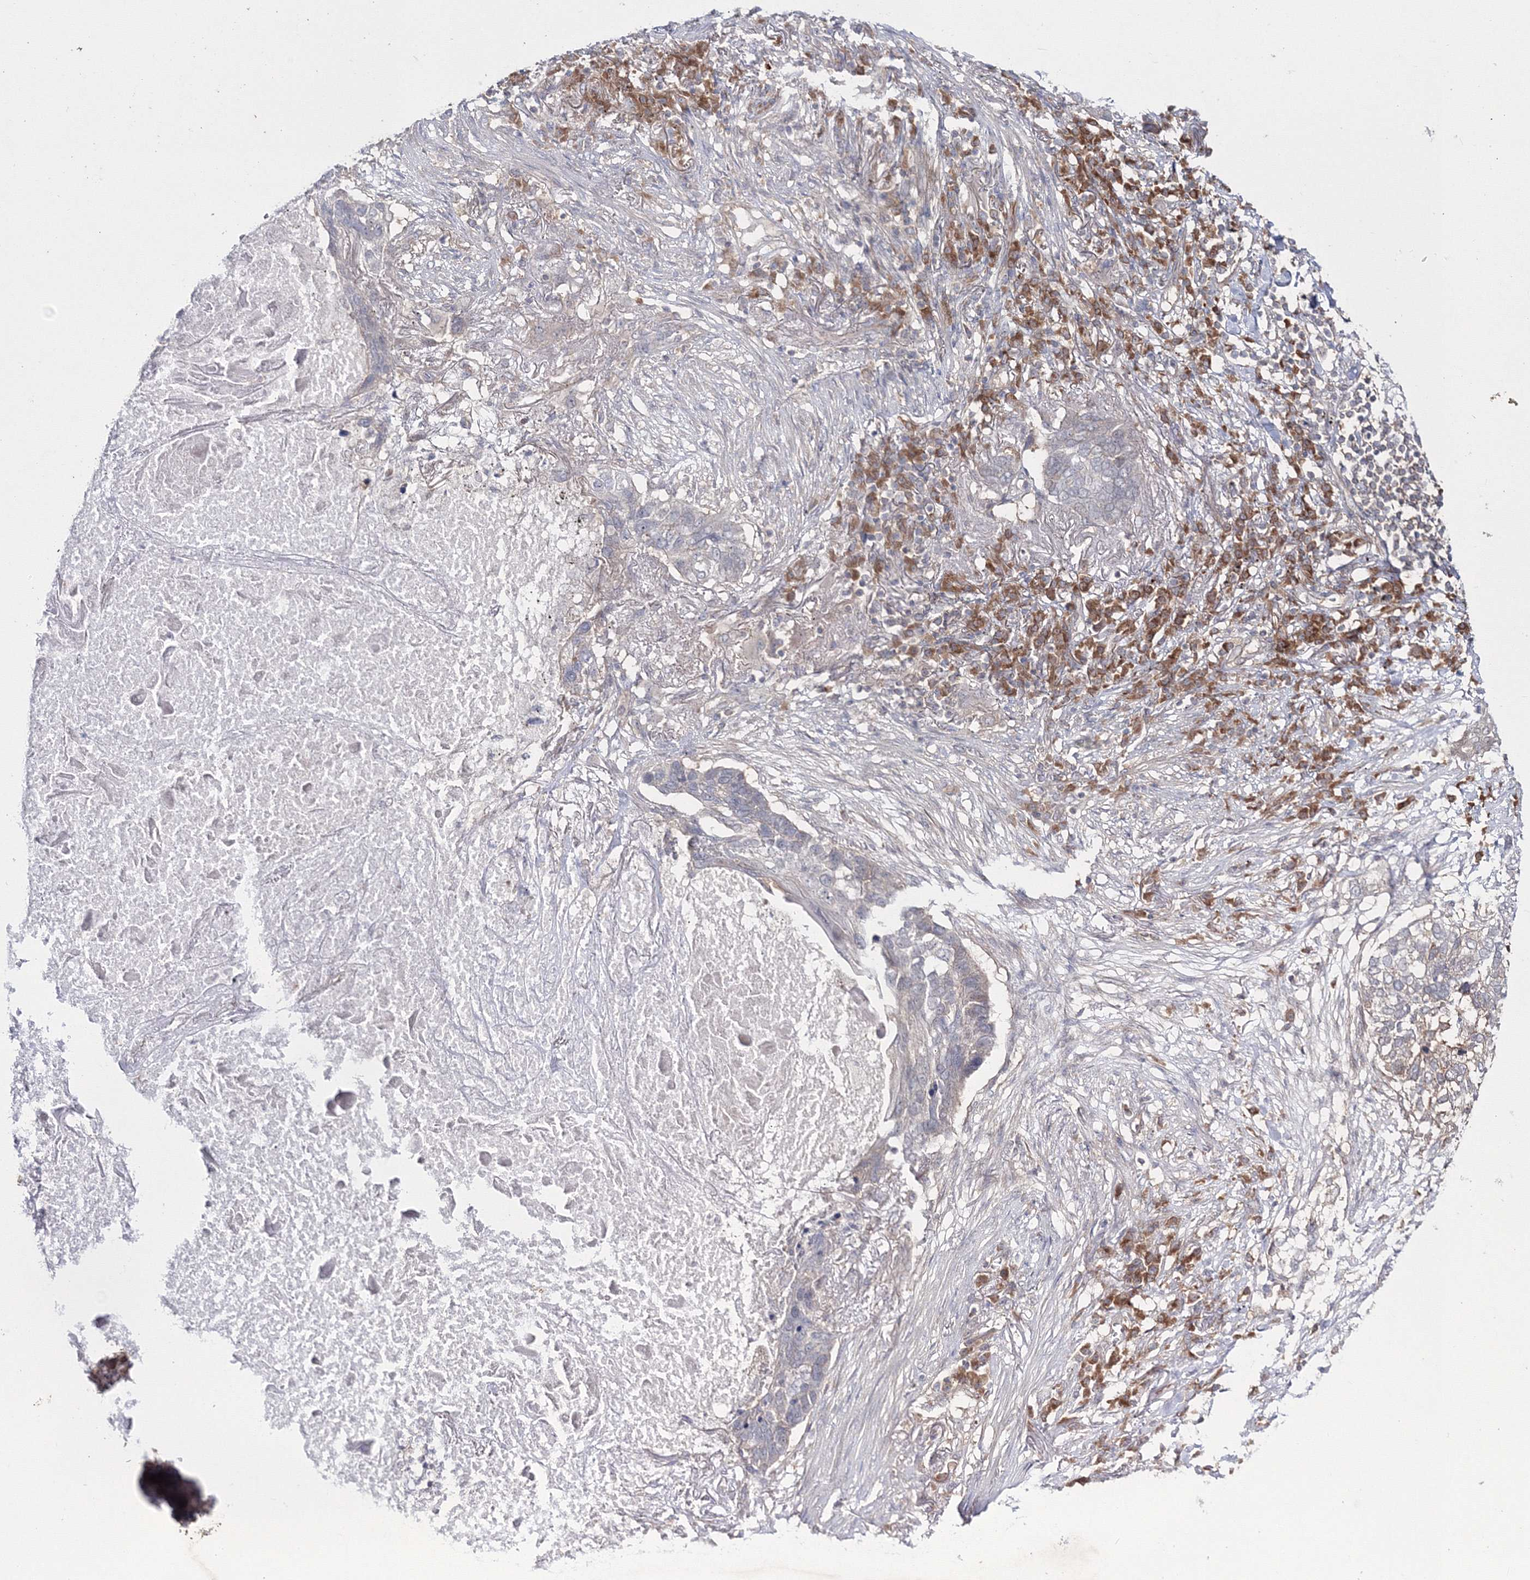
{"staining": {"intensity": "negative", "quantity": "none", "location": "none"}, "tissue": "lung cancer", "cell_type": "Tumor cells", "image_type": "cancer", "snomed": [{"axis": "morphology", "description": "Squamous cell carcinoma, NOS"}, {"axis": "topography", "description": "Lung"}], "caption": "A histopathology image of lung cancer stained for a protein displays no brown staining in tumor cells.", "gene": "IPMK", "patient": {"sex": "female", "age": 63}}